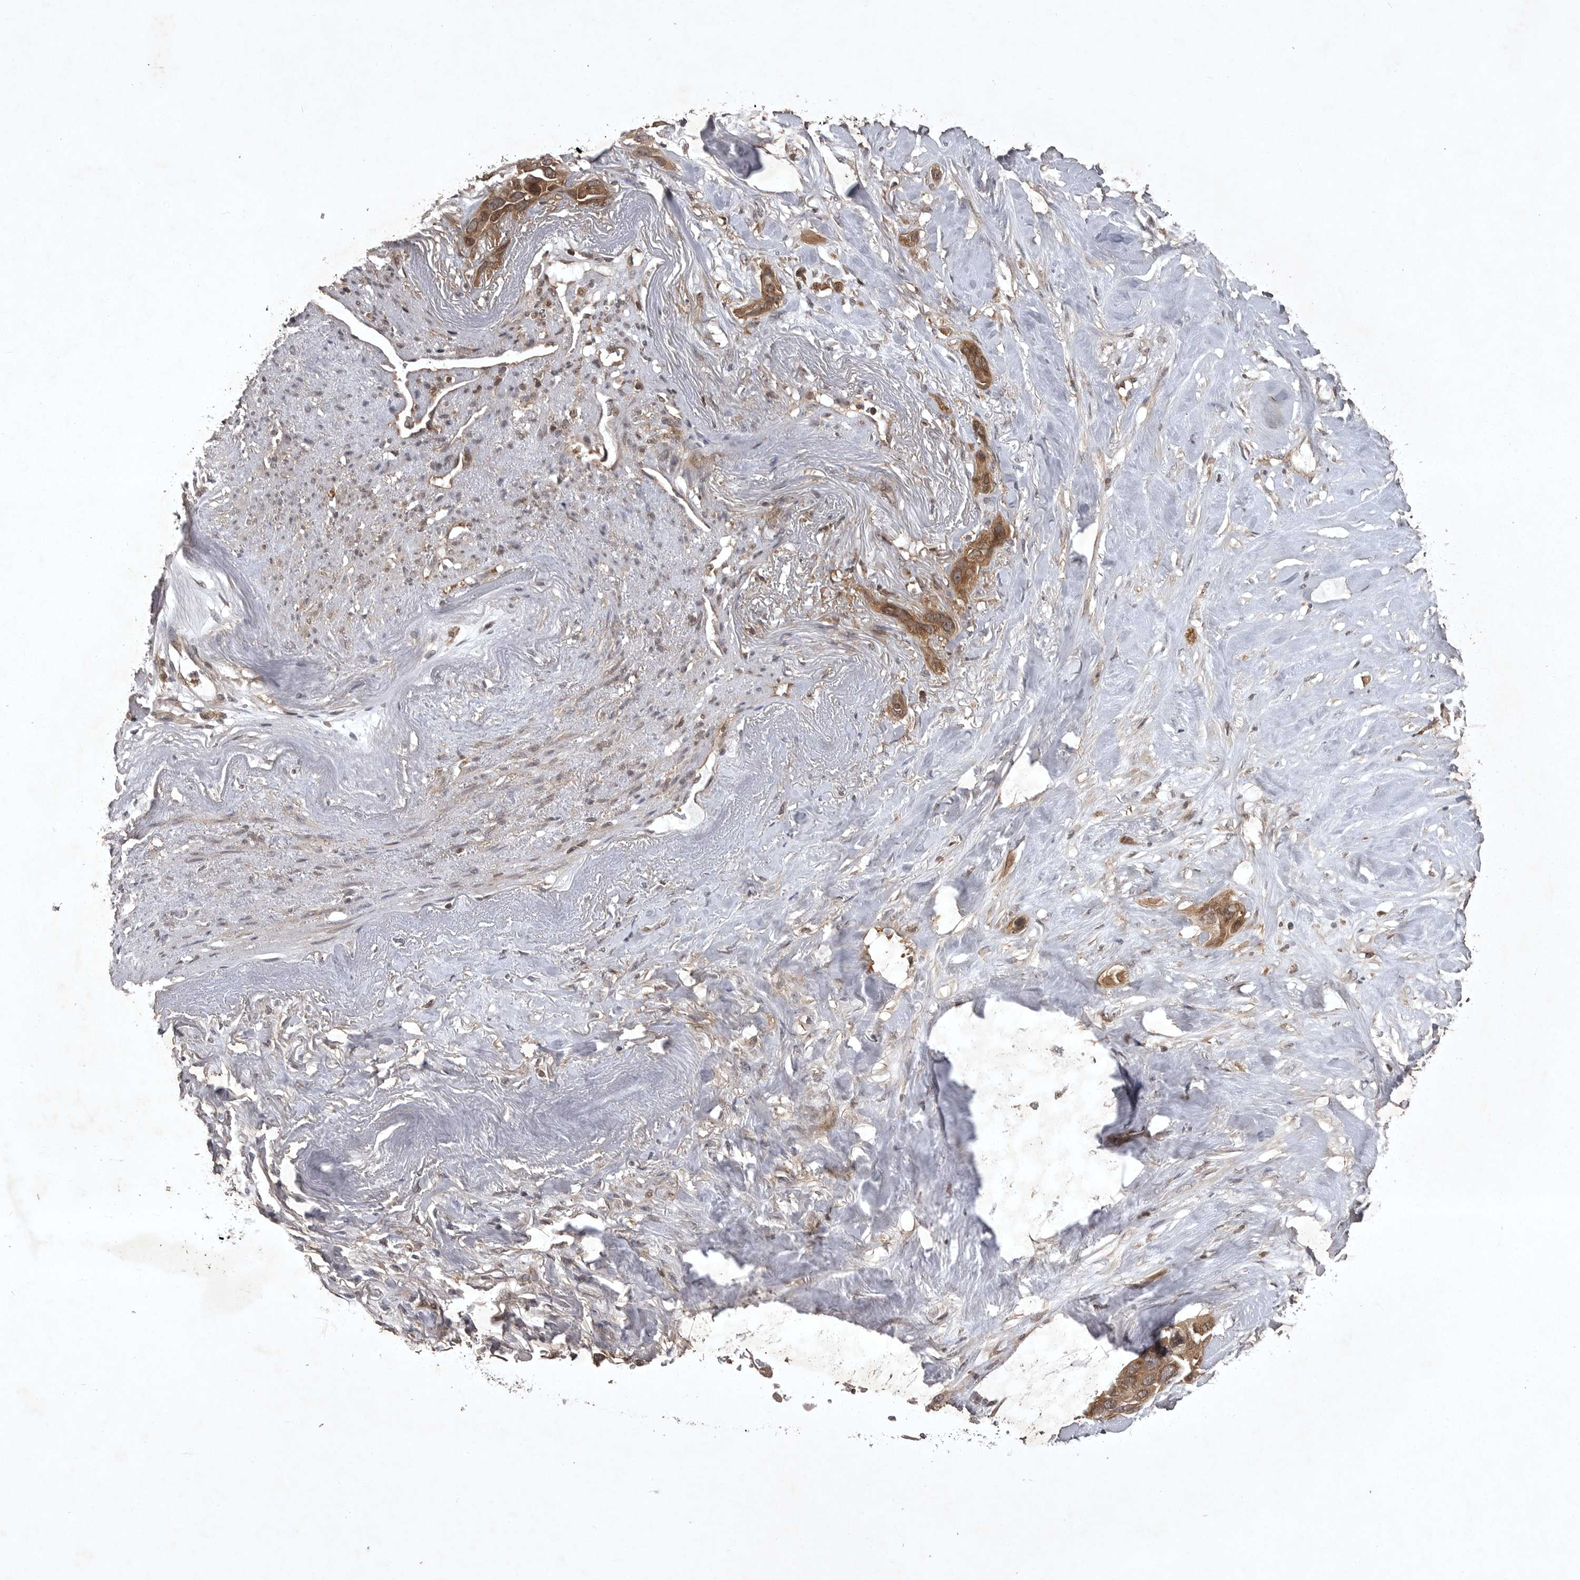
{"staining": {"intensity": "moderate", "quantity": ">75%", "location": "cytoplasmic/membranous"}, "tissue": "pancreatic cancer", "cell_type": "Tumor cells", "image_type": "cancer", "snomed": [{"axis": "morphology", "description": "Adenocarcinoma, NOS"}, {"axis": "topography", "description": "Pancreas"}], "caption": "Tumor cells show moderate cytoplasmic/membranous positivity in about >75% of cells in pancreatic adenocarcinoma.", "gene": "STK24", "patient": {"sex": "female", "age": 60}}